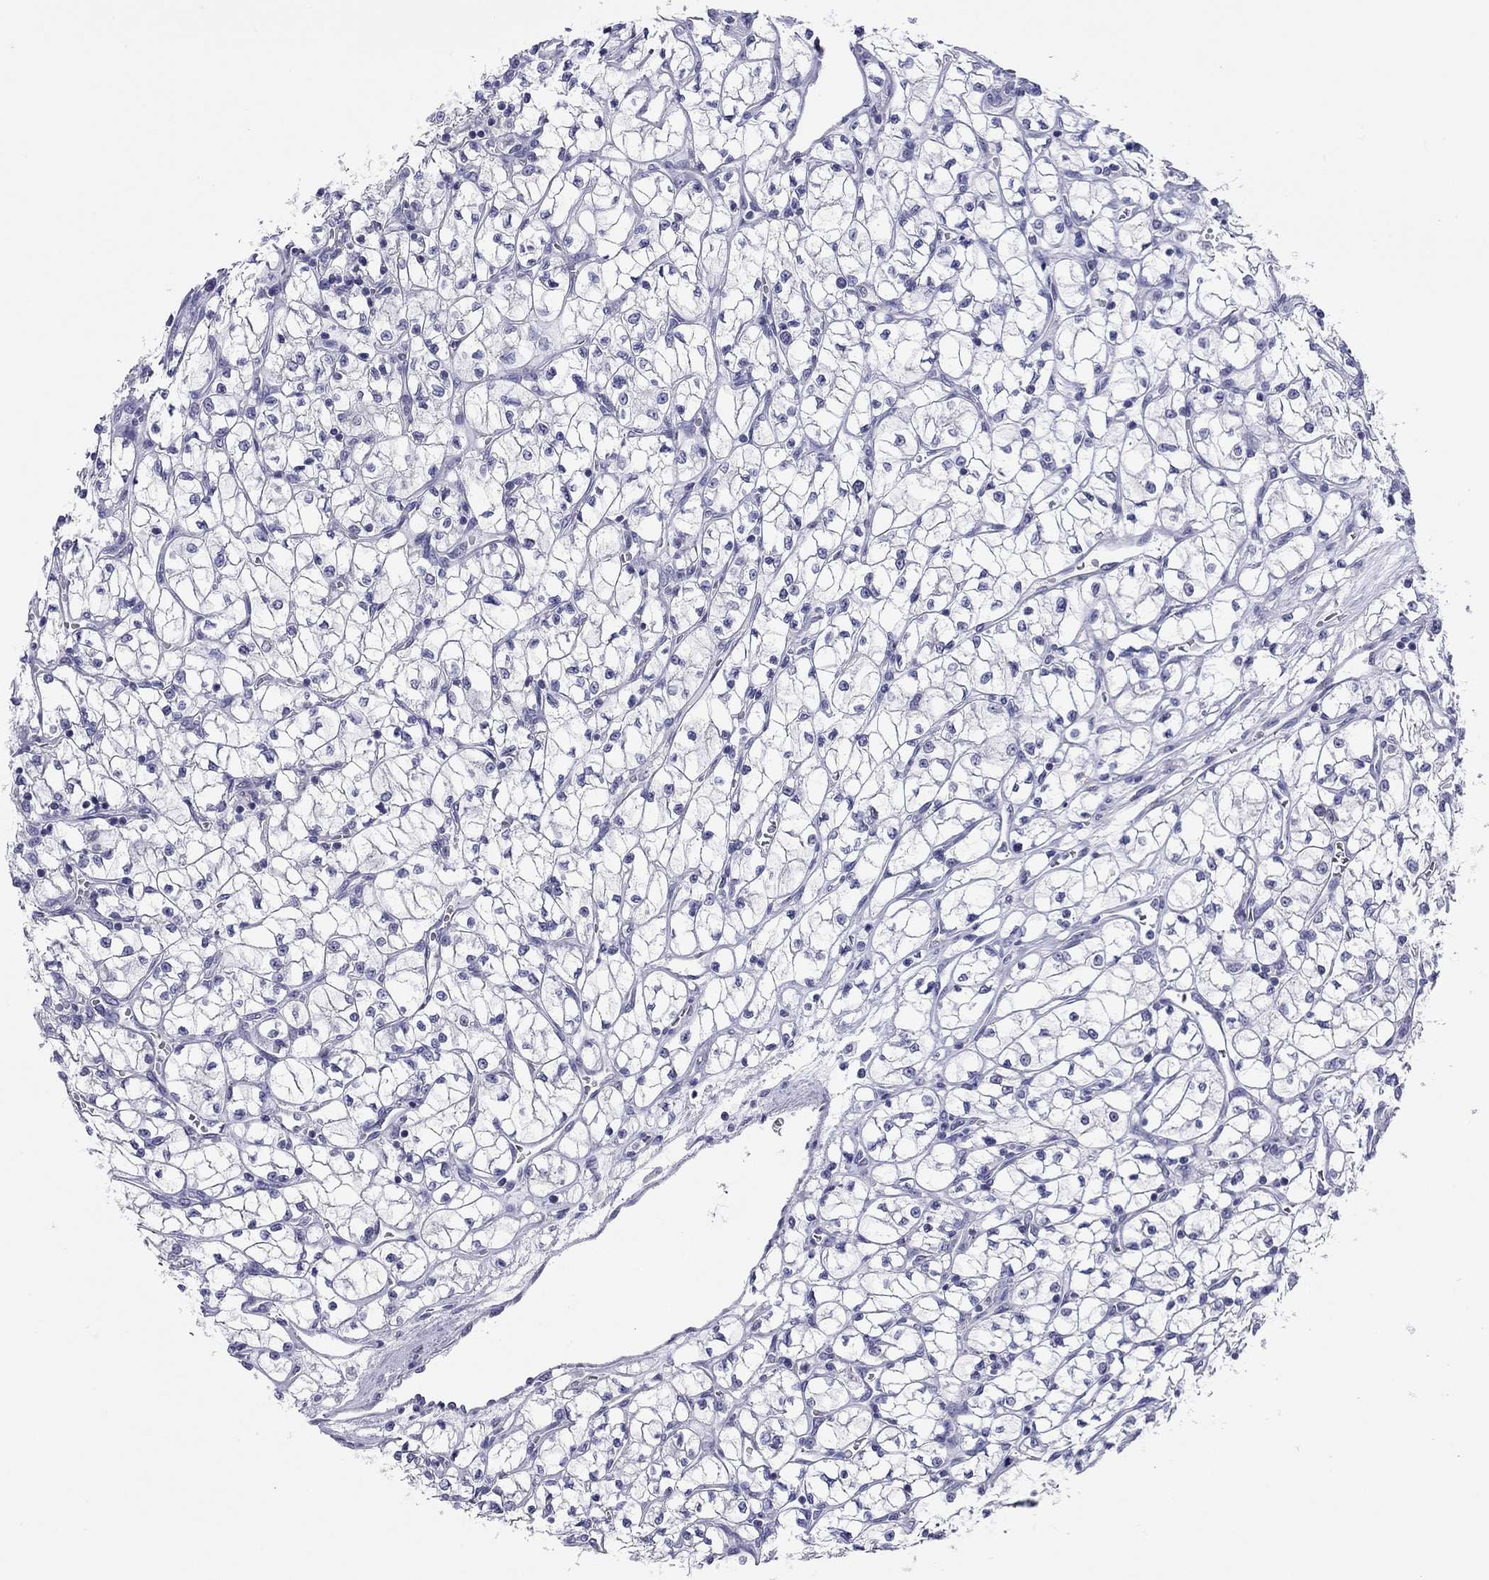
{"staining": {"intensity": "negative", "quantity": "none", "location": "none"}, "tissue": "renal cancer", "cell_type": "Tumor cells", "image_type": "cancer", "snomed": [{"axis": "morphology", "description": "Adenocarcinoma, NOS"}, {"axis": "topography", "description": "Kidney"}], "caption": "Immunohistochemistry image of human renal adenocarcinoma stained for a protein (brown), which demonstrates no expression in tumor cells. (DAB immunohistochemistry (IHC) with hematoxylin counter stain).", "gene": "ARMC12", "patient": {"sex": "female", "age": 64}}